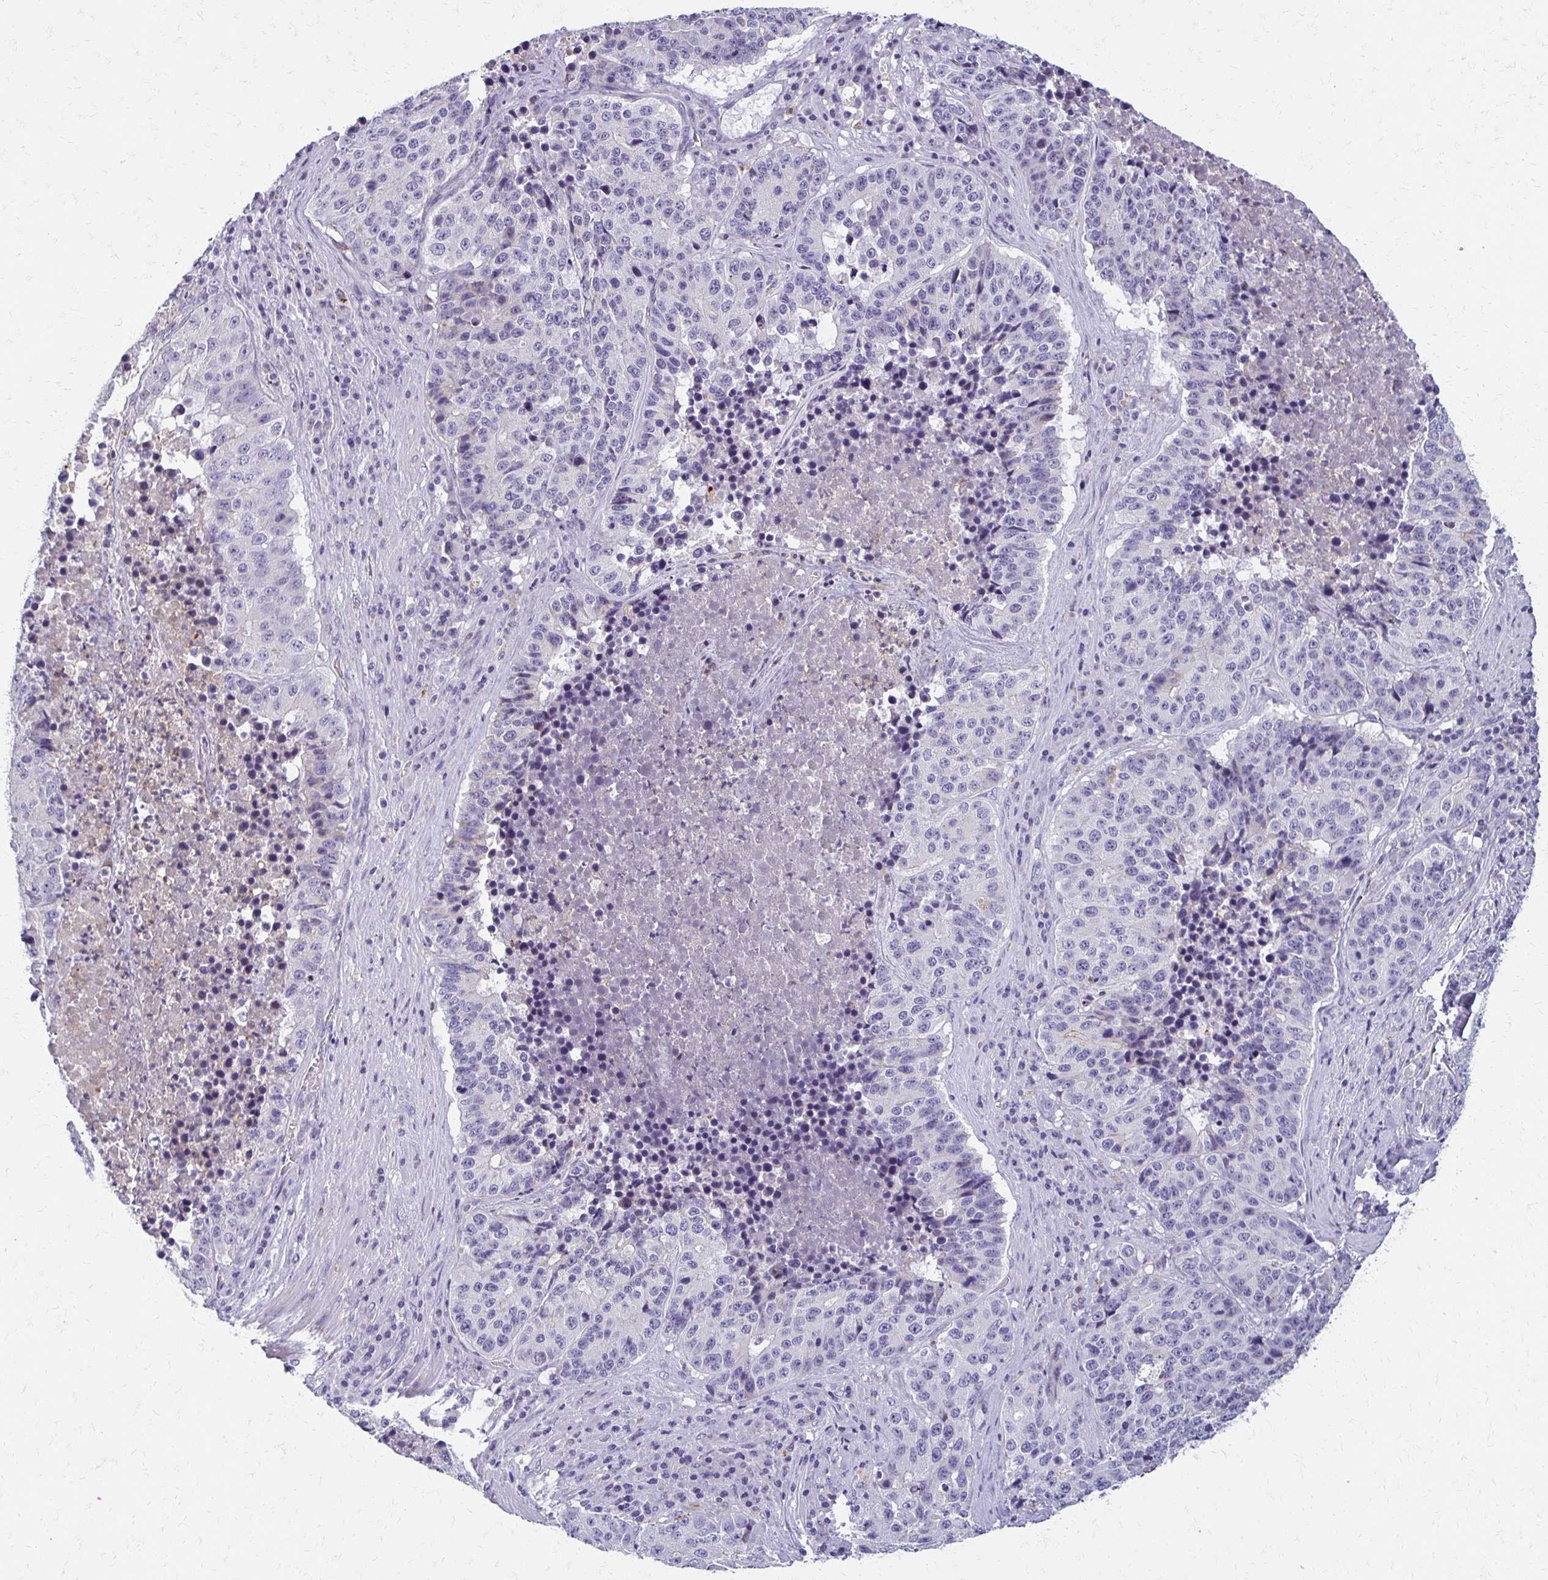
{"staining": {"intensity": "negative", "quantity": "none", "location": "none"}, "tissue": "stomach cancer", "cell_type": "Tumor cells", "image_type": "cancer", "snomed": [{"axis": "morphology", "description": "Adenocarcinoma, NOS"}, {"axis": "topography", "description": "Stomach"}], "caption": "Protein analysis of stomach adenocarcinoma exhibits no significant expression in tumor cells. (DAB immunohistochemistry (IHC), high magnification).", "gene": "BBS12", "patient": {"sex": "male", "age": 71}}